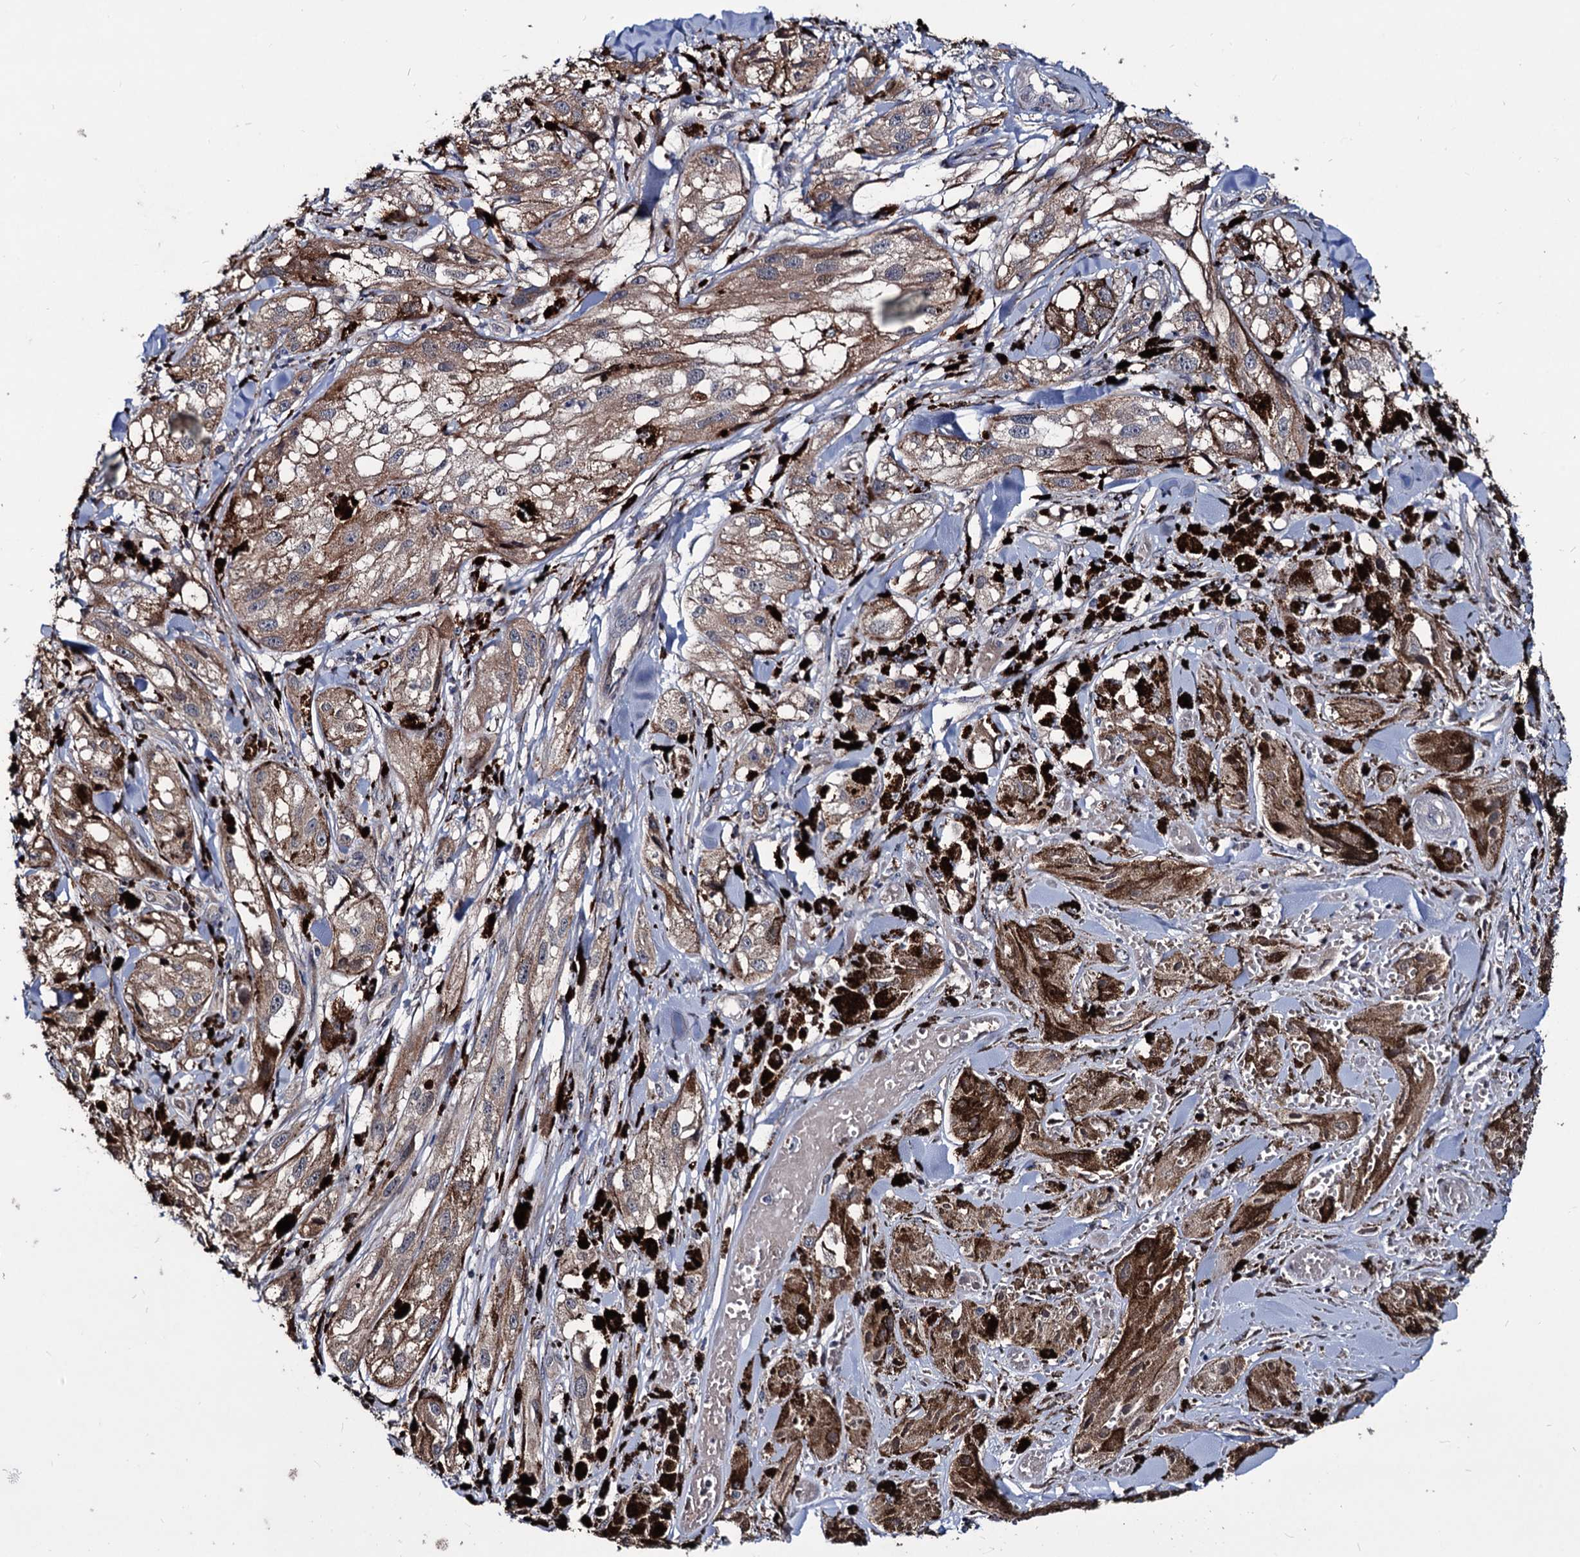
{"staining": {"intensity": "weak", "quantity": "<25%", "location": "cytoplasmic/membranous"}, "tissue": "melanoma", "cell_type": "Tumor cells", "image_type": "cancer", "snomed": [{"axis": "morphology", "description": "Malignant melanoma, NOS"}, {"axis": "topography", "description": "Skin"}], "caption": "Immunohistochemistry (IHC) histopathology image of neoplastic tissue: melanoma stained with DAB (3,3'-diaminobenzidine) exhibits no significant protein positivity in tumor cells. (DAB immunohistochemistry visualized using brightfield microscopy, high magnification).", "gene": "SMAGP", "patient": {"sex": "male", "age": 88}}